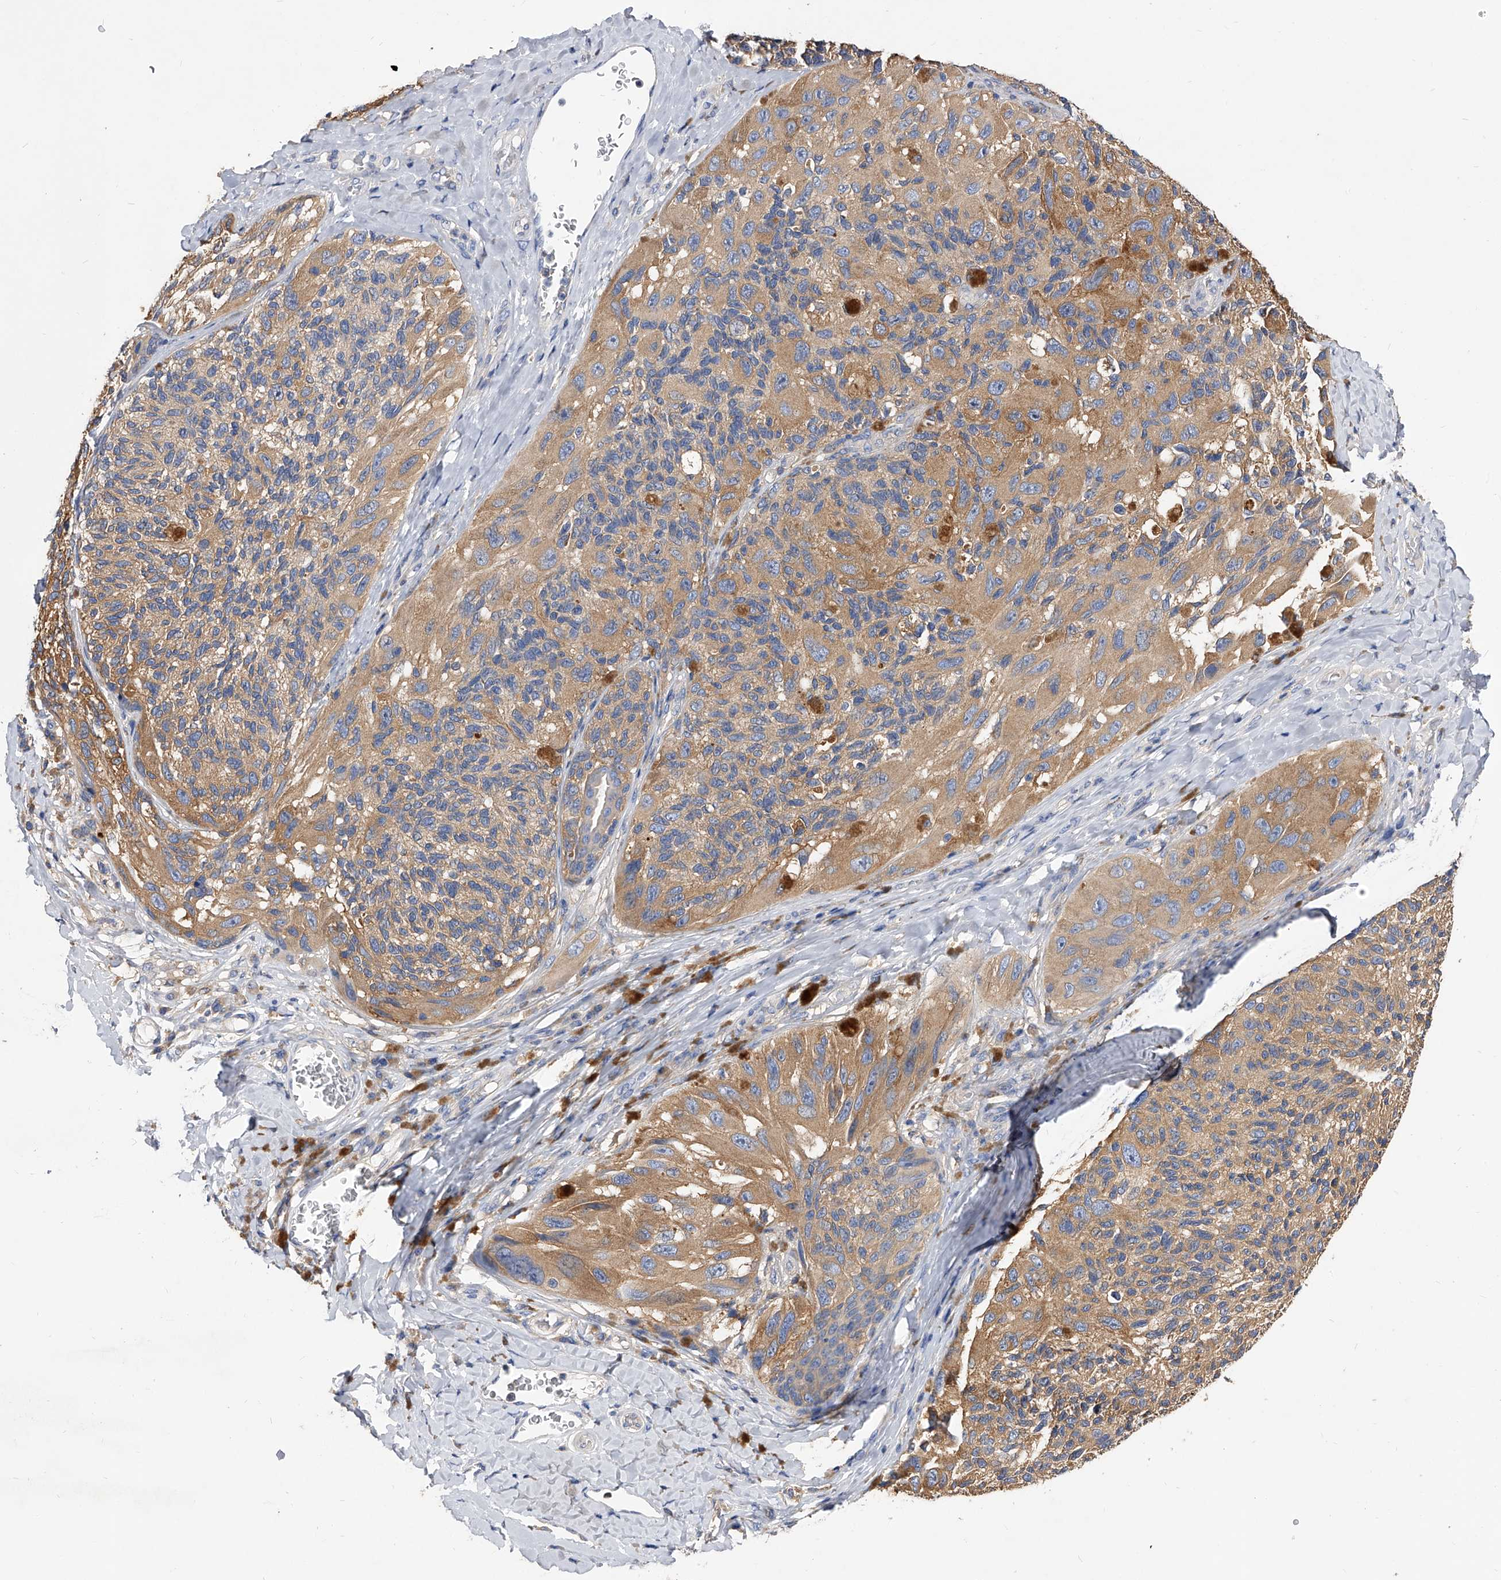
{"staining": {"intensity": "moderate", "quantity": ">75%", "location": "cytoplasmic/membranous"}, "tissue": "melanoma", "cell_type": "Tumor cells", "image_type": "cancer", "snomed": [{"axis": "morphology", "description": "Malignant melanoma, NOS"}, {"axis": "topography", "description": "Skin"}], "caption": "Protein staining reveals moderate cytoplasmic/membranous expression in about >75% of tumor cells in melanoma.", "gene": "APEH", "patient": {"sex": "female", "age": 73}}